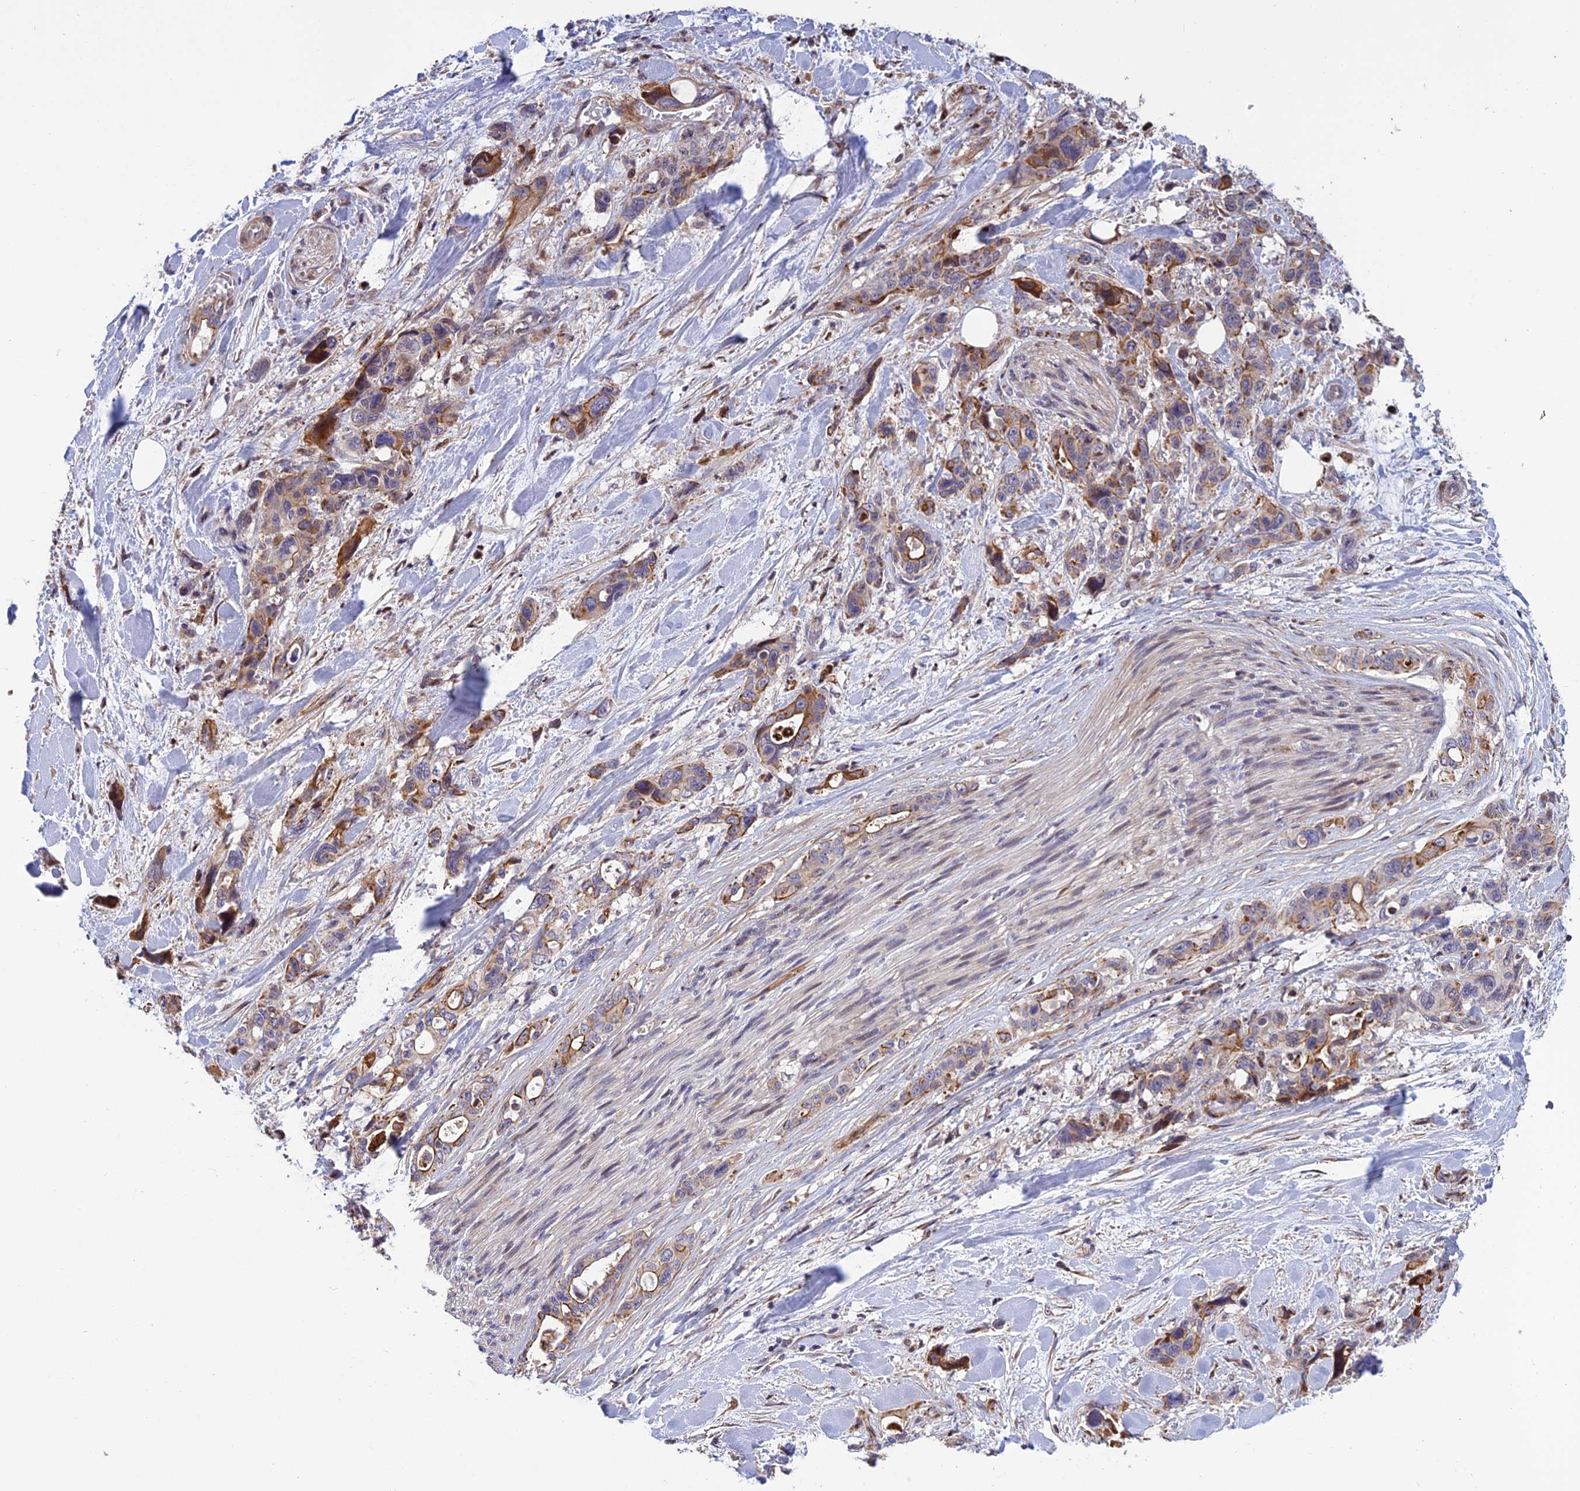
{"staining": {"intensity": "strong", "quantity": "25%-75%", "location": "cytoplasmic/membranous"}, "tissue": "pancreatic cancer", "cell_type": "Tumor cells", "image_type": "cancer", "snomed": [{"axis": "morphology", "description": "Adenocarcinoma, NOS"}, {"axis": "topography", "description": "Pancreas"}], "caption": "There is high levels of strong cytoplasmic/membranous positivity in tumor cells of pancreatic adenocarcinoma, as demonstrated by immunohistochemical staining (brown color).", "gene": "SPG21", "patient": {"sex": "male", "age": 46}}